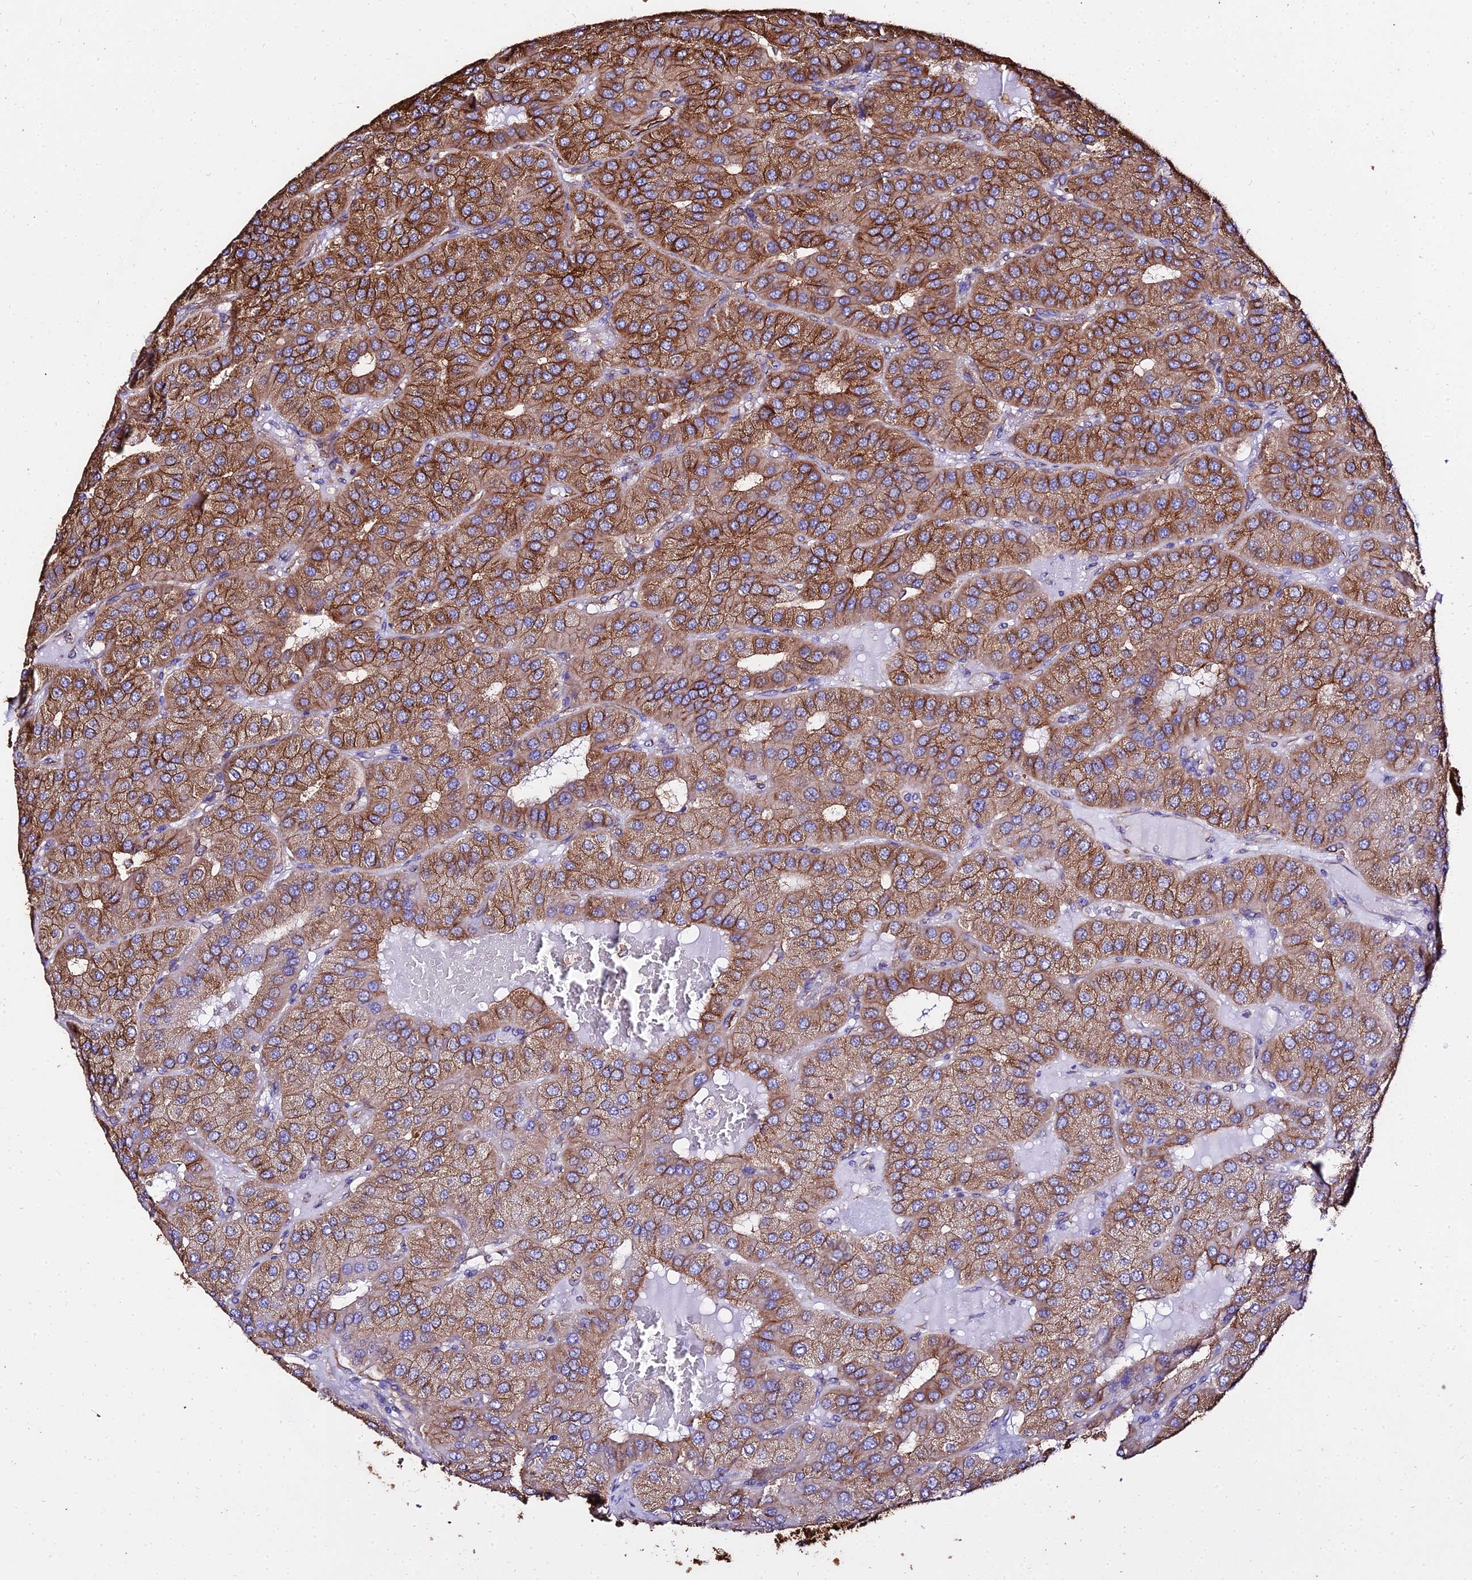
{"staining": {"intensity": "moderate", "quantity": ">75%", "location": "cytoplasmic/membranous"}, "tissue": "parathyroid gland", "cell_type": "Glandular cells", "image_type": "normal", "snomed": [{"axis": "morphology", "description": "Normal tissue, NOS"}, {"axis": "morphology", "description": "Adenoma, NOS"}, {"axis": "topography", "description": "Parathyroid gland"}], "caption": "Parathyroid gland stained with a brown dye demonstrates moderate cytoplasmic/membranous positive positivity in approximately >75% of glandular cells.", "gene": "TUBA1A", "patient": {"sex": "female", "age": 86}}